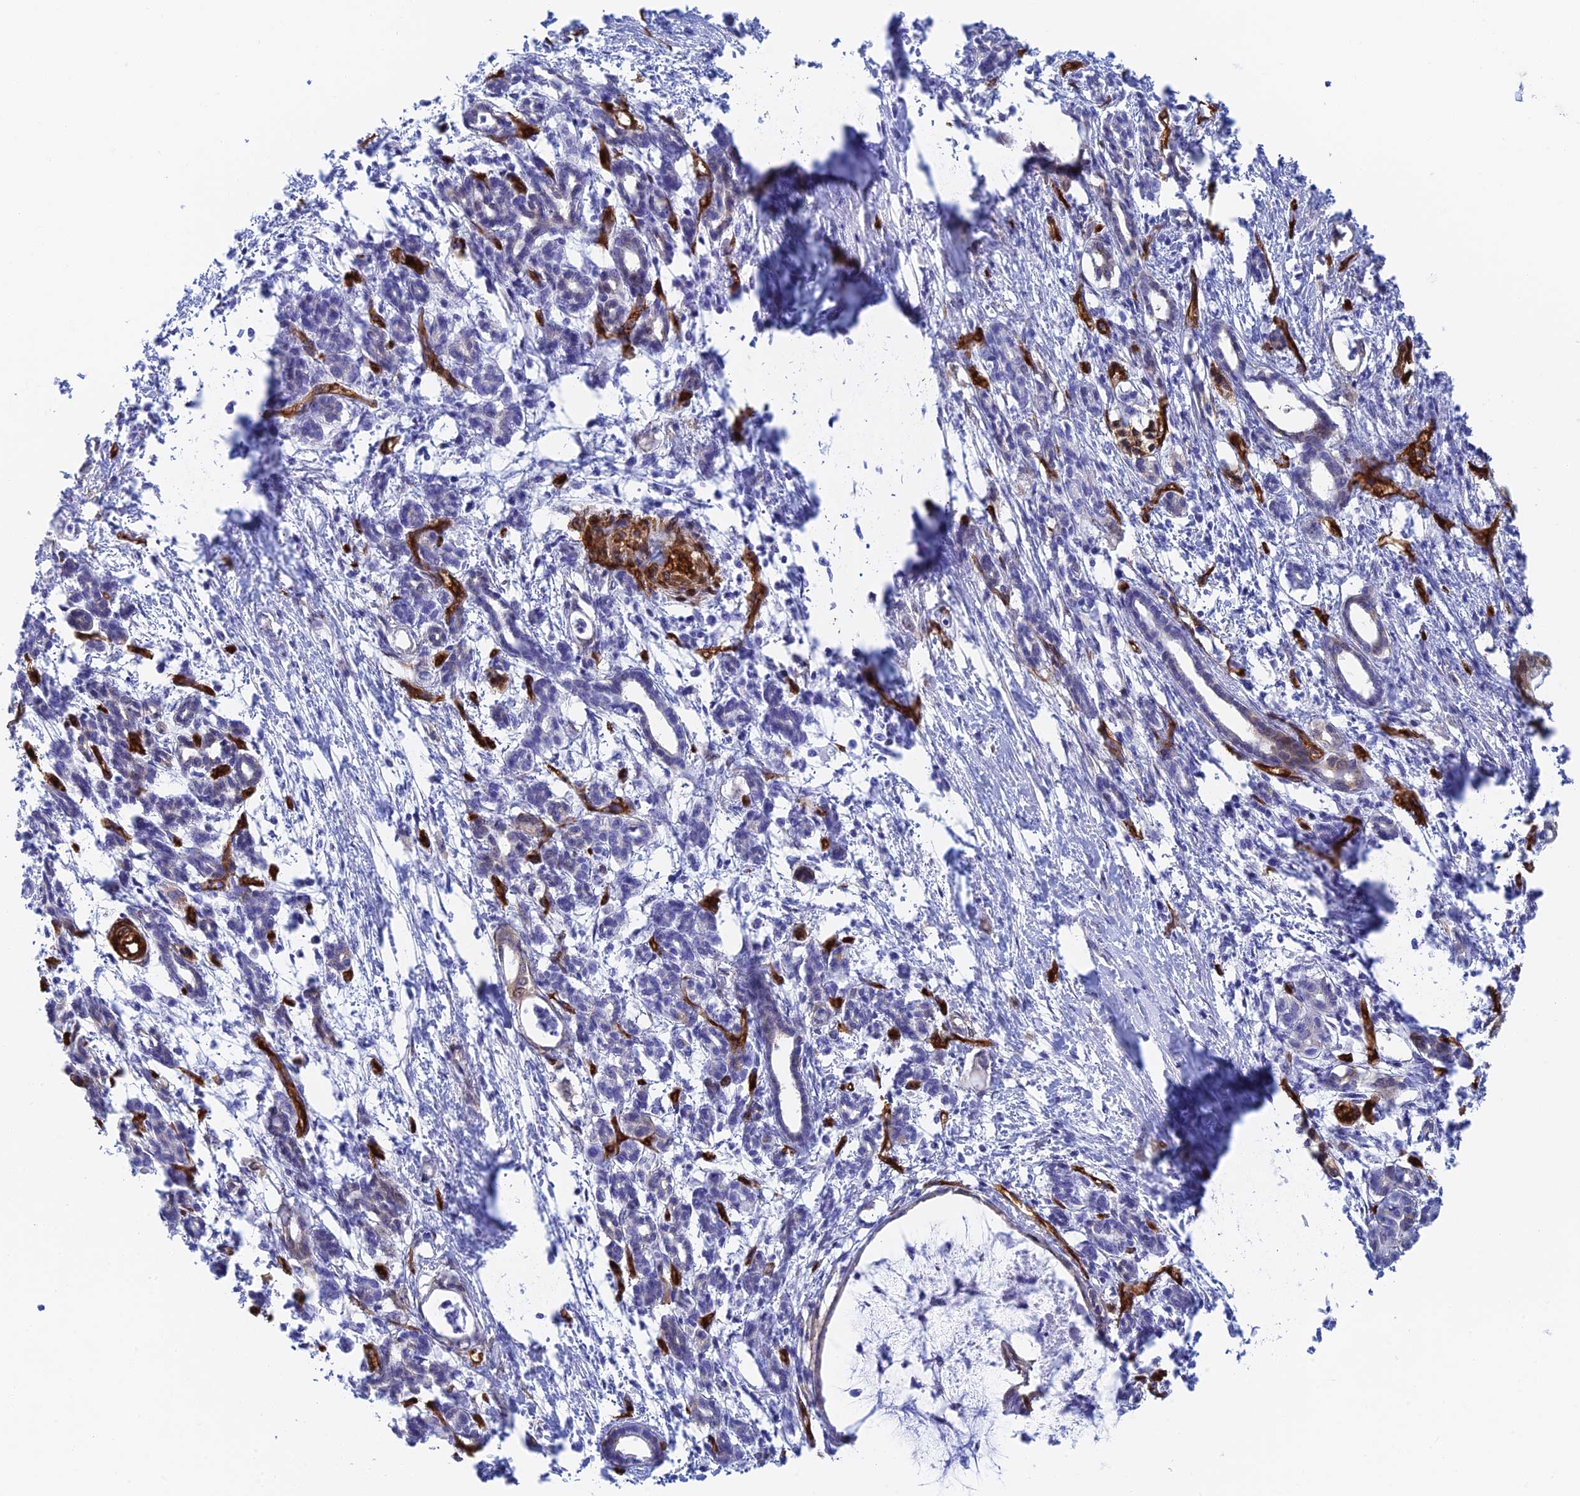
{"staining": {"intensity": "moderate", "quantity": "<25%", "location": "cytoplasmic/membranous"}, "tissue": "pancreatic cancer", "cell_type": "Tumor cells", "image_type": "cancer", "snomed": [{"axis": "morphology", "description": "Adenocarcinoma, NOS"}, {"axis": "topography", "description": "Pancreas"}], "caption": "Tumor cells reveal moderate cytoplasmic/membranous staining in approximately <25% of cells in pancreatic adenocarcinoma.", "gene": "CRIP2", "patient": {"sex": "female", "age": 55}}